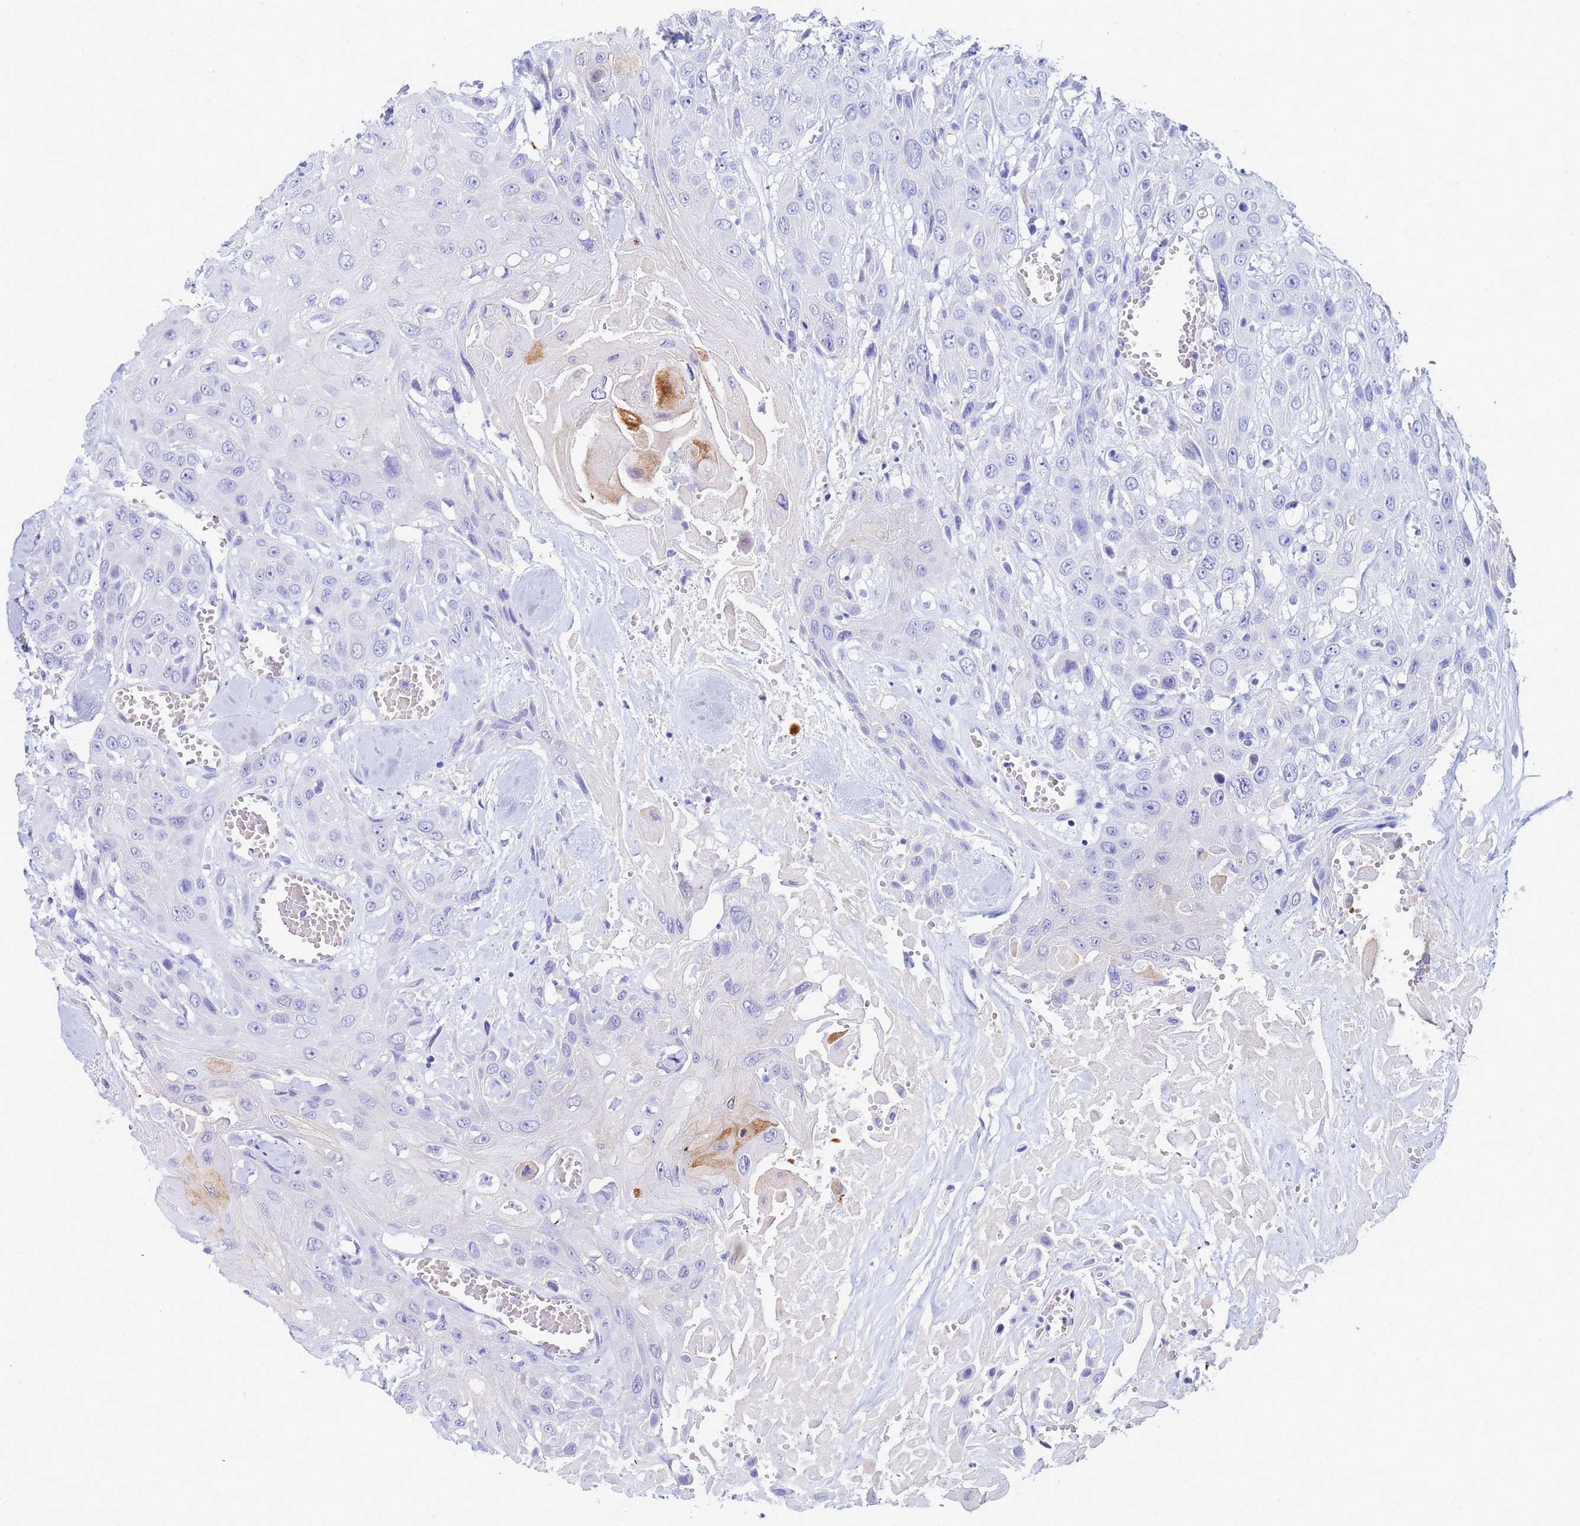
{"staining": {"intensity": "negative", "quantity": "none", "location": "none"}, "tissue": "head and neck cancer", "cell_type": "Tumor cells", "image_type": "cancer", "snomed": [{"axis": "morphology", "description": "Squamous cell carcinoma, NOS"}, {"axis": "topography", "description": "Head-Neck"}], "caption": "Immunohistochemistry micrograph of squamous cell carcinoma (head and neck) stained for a protein (brown), which exhibits no staining in tumor cells.", "gene": "CSTB", "patient": {"sex": "male", "age": 81}}